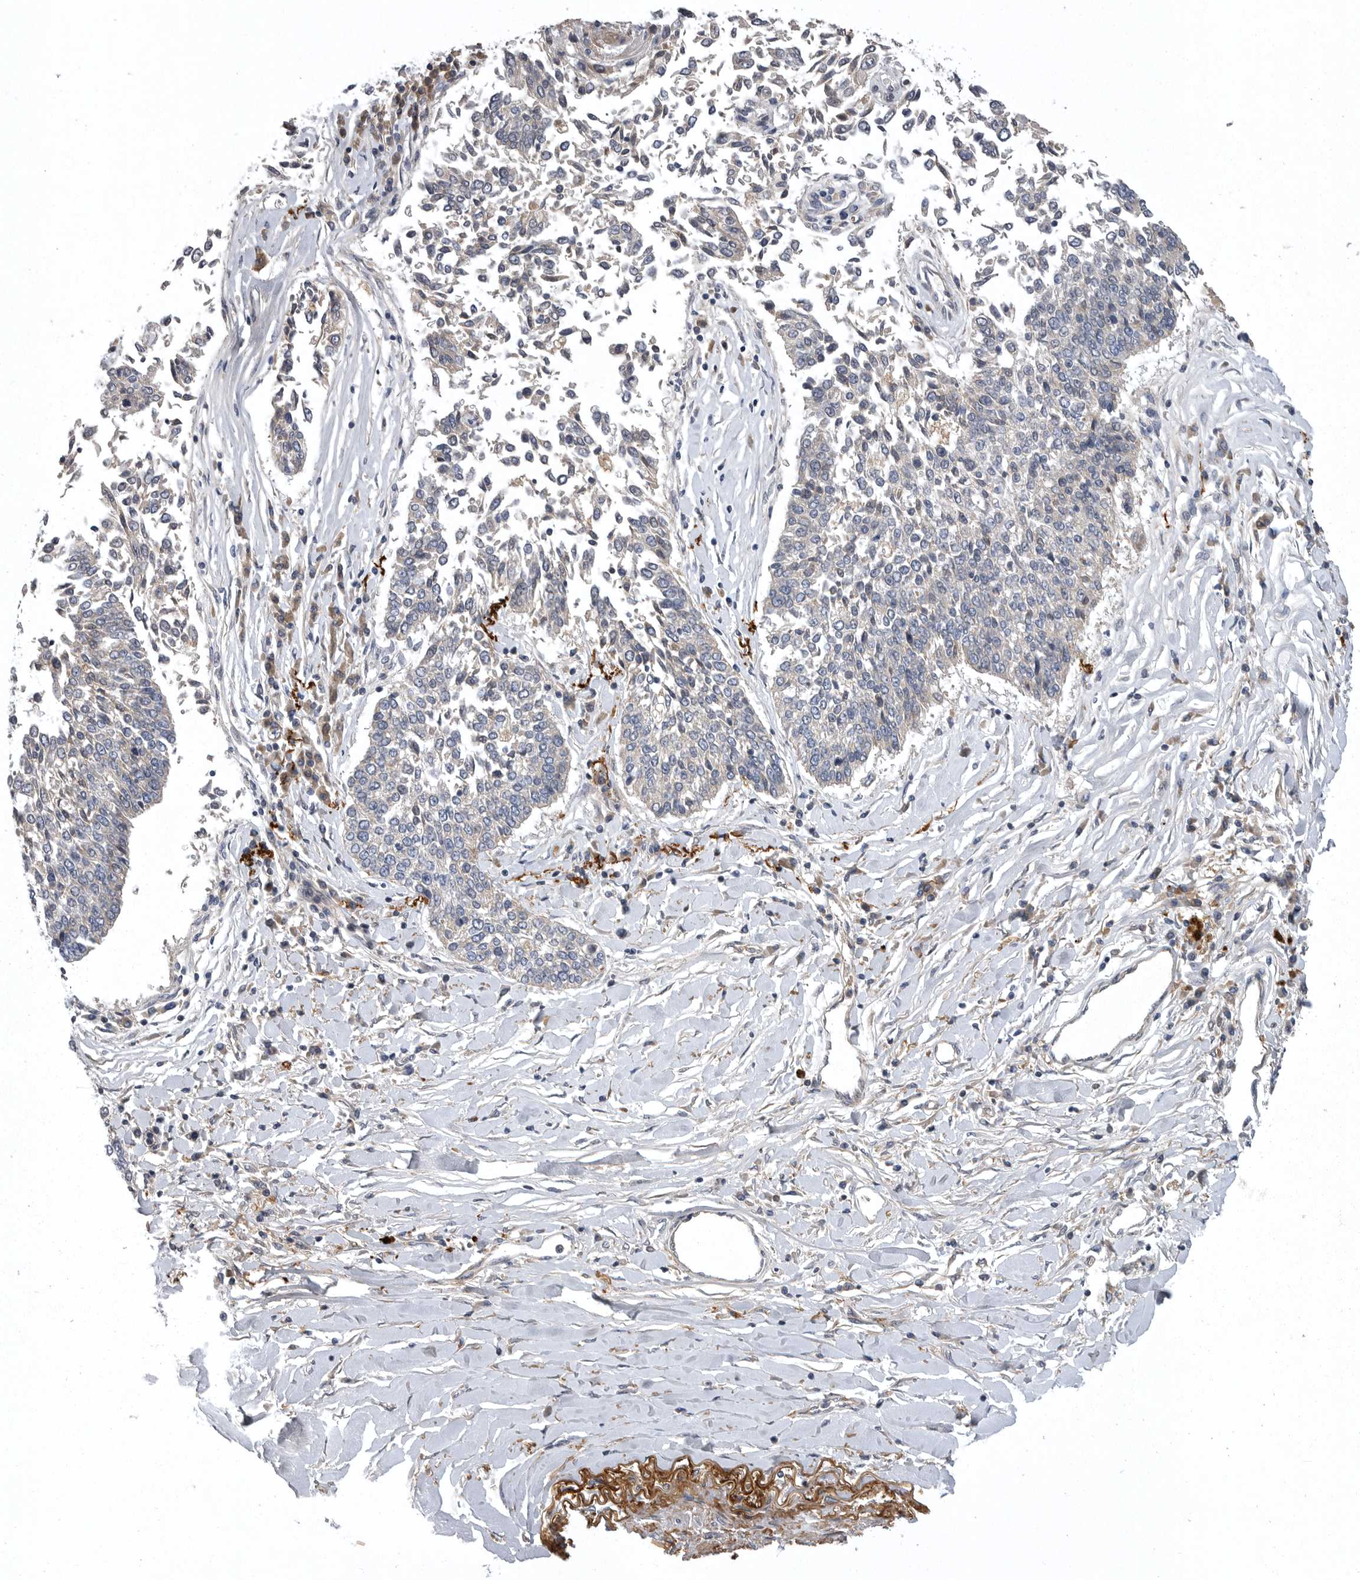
{"staining": {"intensity": "negative", "quantity": "none", "location": "none"}, "tissue": "lung cancer", "cell_type": "Tumor cells", "image_type": "cancer", "snomed": [{"axis": "morphology", "description": "Normal tissue, NOS"}, {"axis": "morphology", "description": "Squamous cell carcinoma, NOS"}, {"axis": "topography", "description": "Cartilage tissue"}, {"axis": "topography", "description": "Bronchus"}, {"axis": "topography", "description": "Lung"}, {"axis": "topography", "description": "Peripheral nerve tissue"}], "caption": "DAB immunohistochemical staining of human lung cancer shows no significant positivity in tumor cells.", "gene": "CRP", "patient": {"sex": "female", "age": 49}}